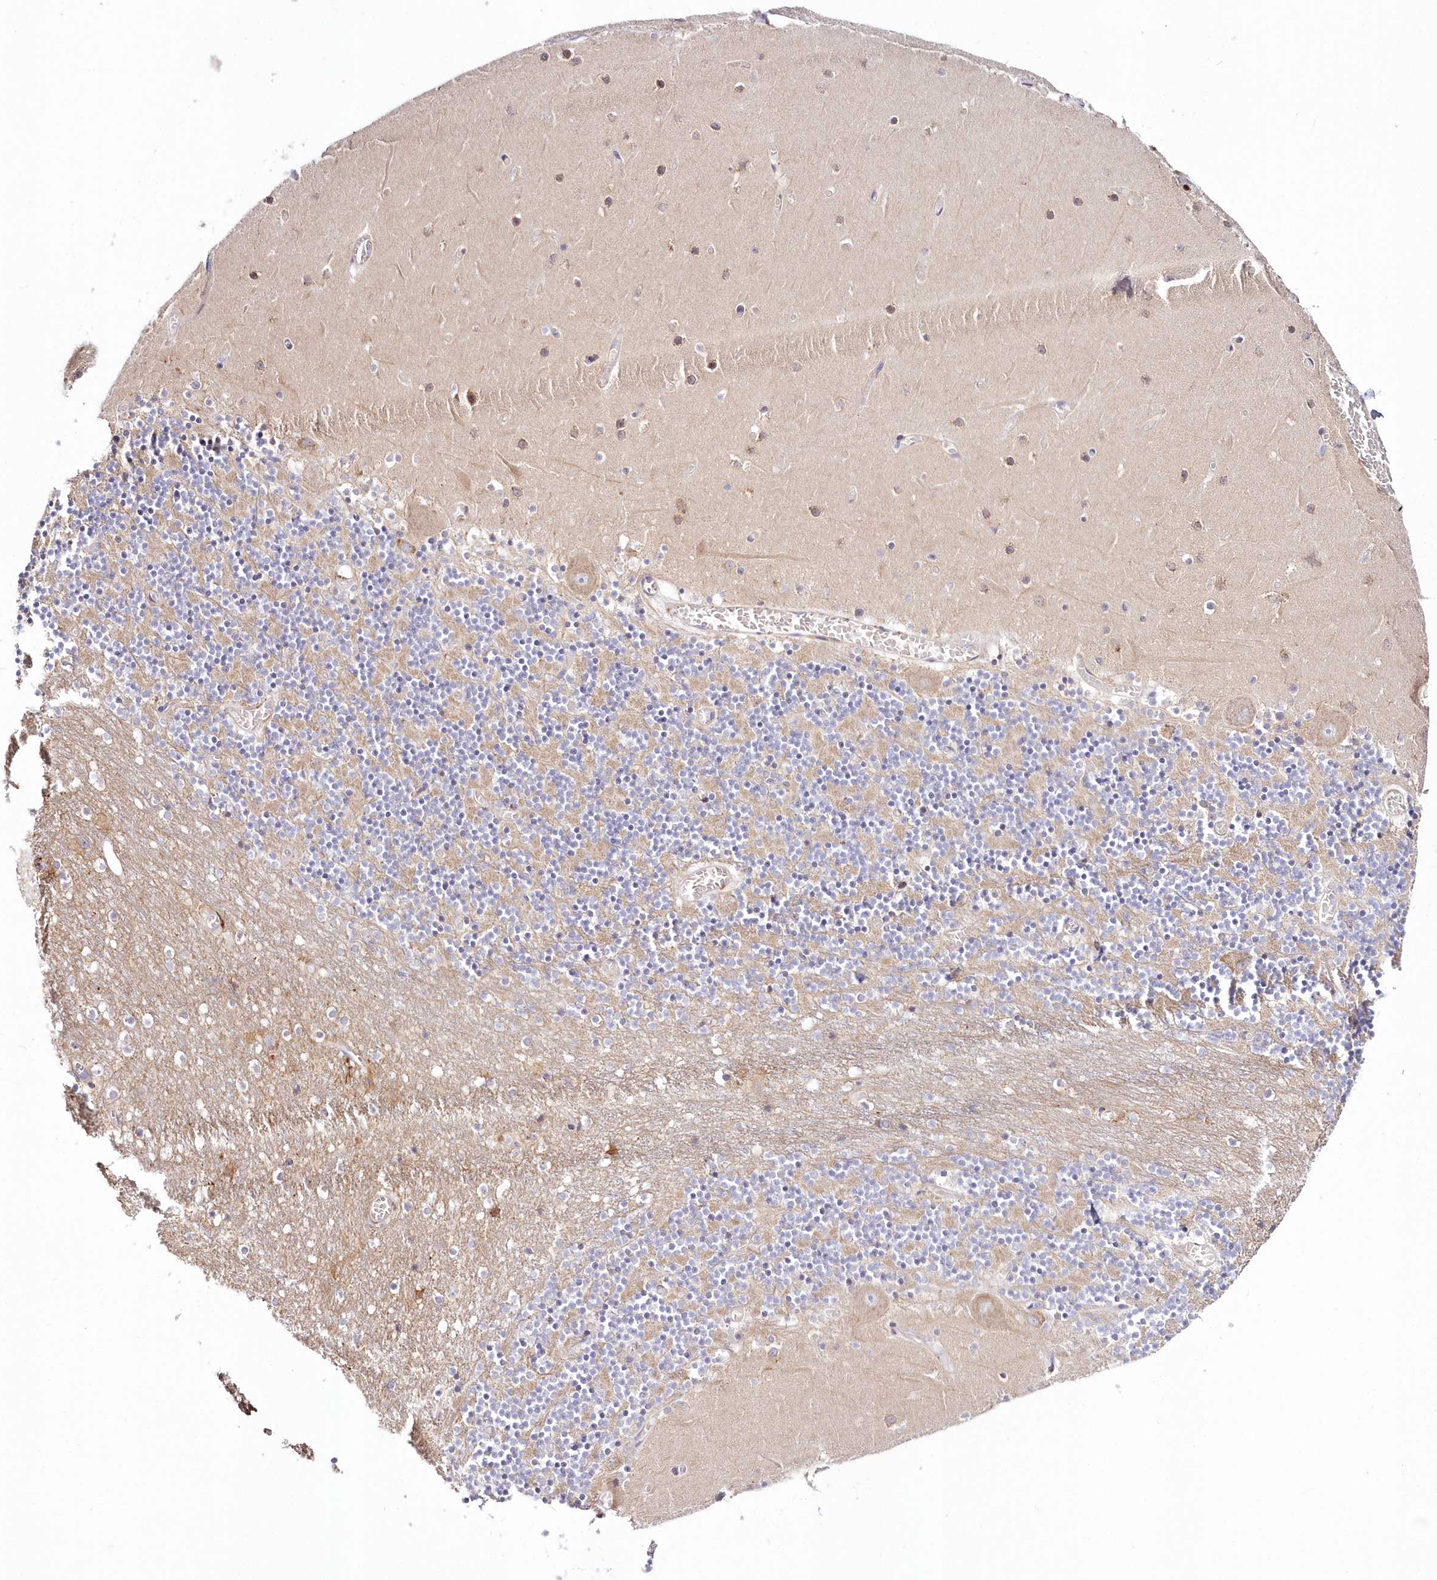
{"staining": {"intensity": "moderate", "quantity": "25%-75%", "location": "cytoplasmic/membranous"}, "tissue": "cerebellum", "cell_type": "Cells in granular layer", "image_type": "normal", "snomed": [{"axis": "morphology", "description": "Normal tissue, NOS"}, {"axis": "topography", "description": "Cerebellum"}], "caption": "Protein staining shows moderate cytoplasmic/membranous expression in approximately 25%-75% of cells in granular layer in unremarkable cerebellum.", "gene": "ARFGEF3", "patient": {"sex": "female", "age": 28}}